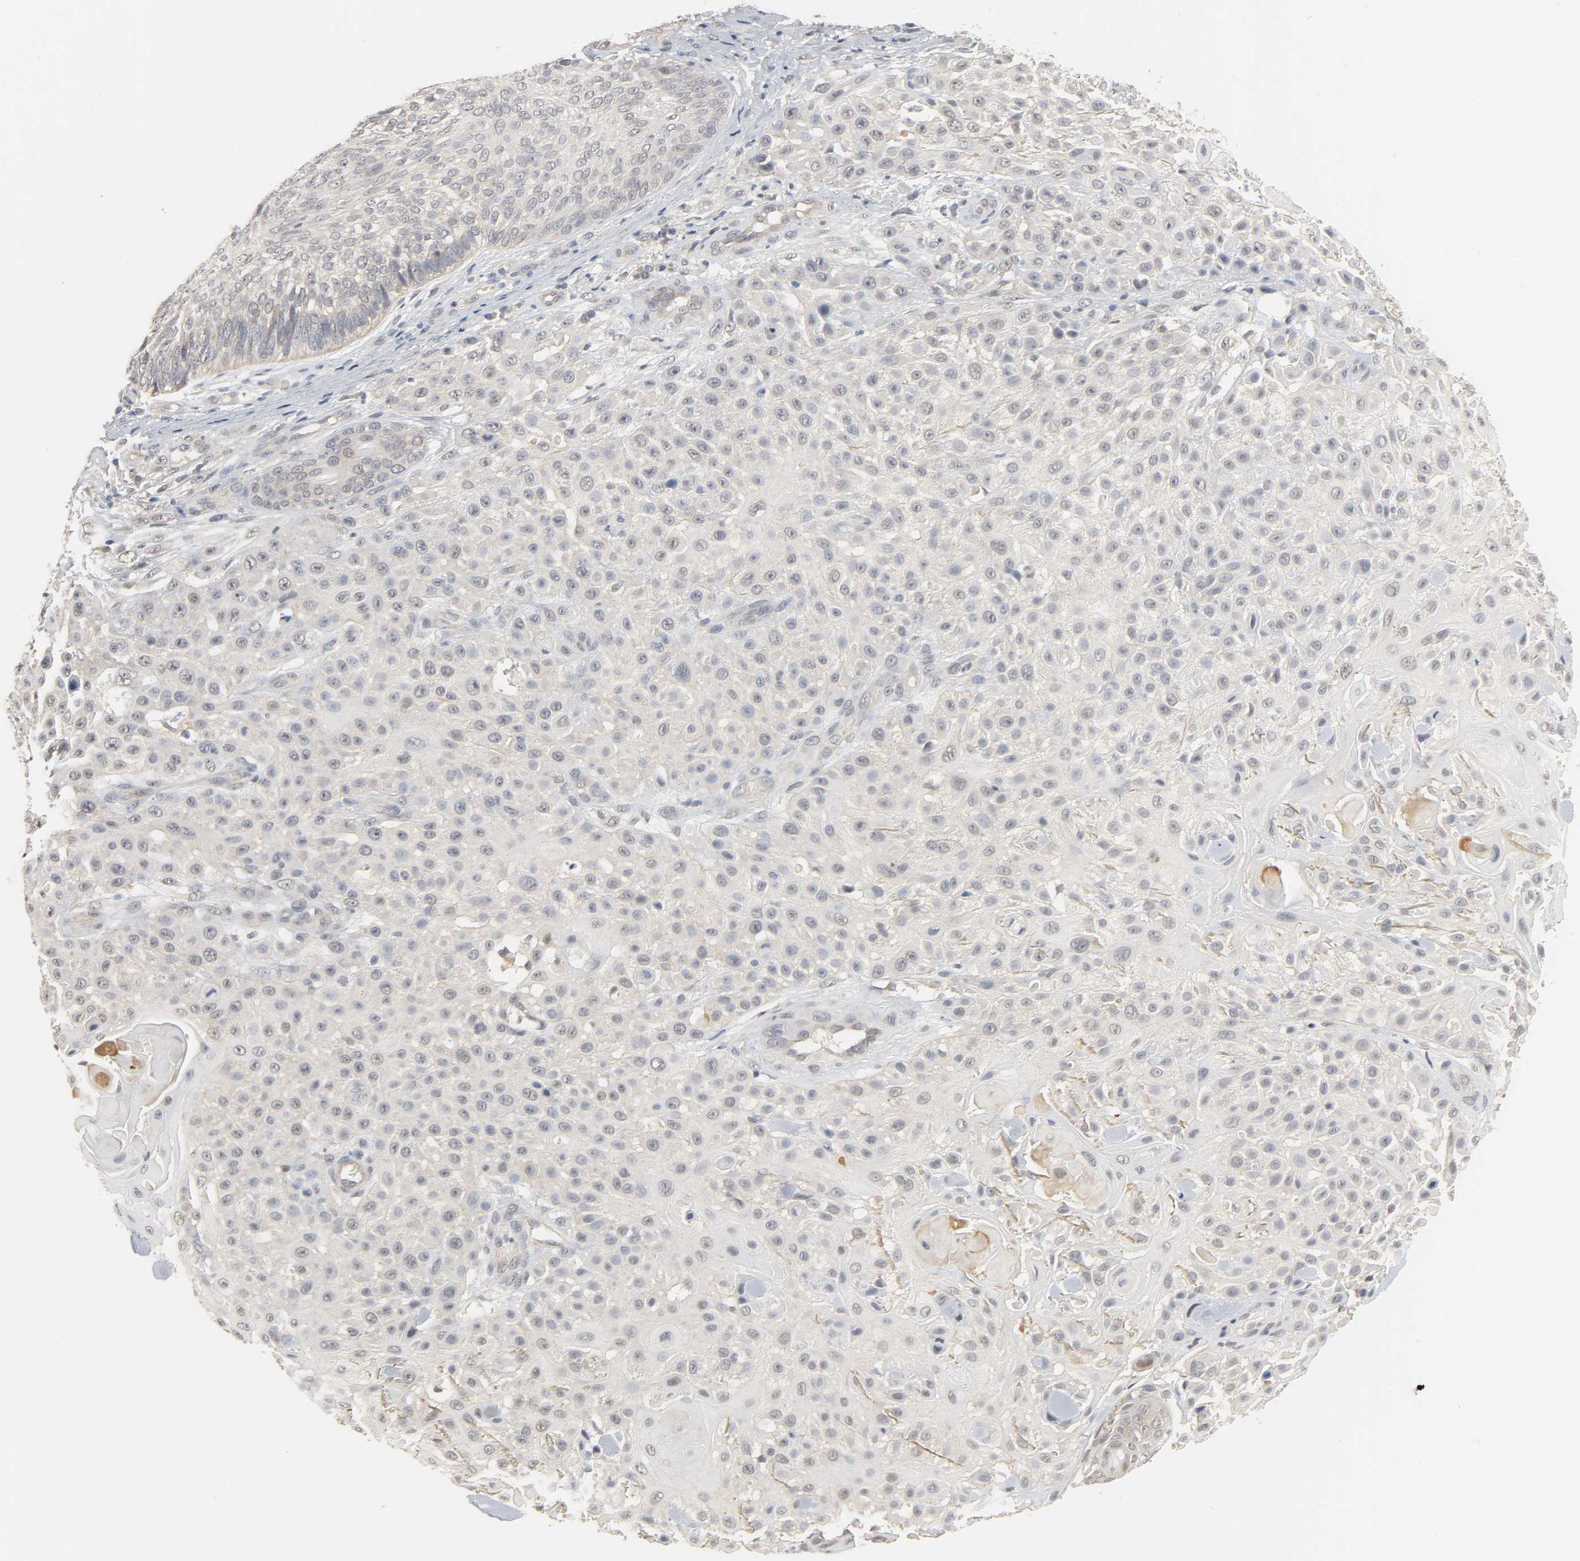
{"staining": {"intensity": "negative", "quantity": "none", "location": "none"}, "tissue": "skin cancer", "cell_type": "Tumor cells", "image_type": "cancer", "snomed": [{"axis": "morphology", "description": "Squamous cell carcinoma, NOS"}, {"axis": "topography", "description": "Skin"}], "caption": "An image of human skin cancer is negative for staining in tumor cells. Brightfield microscopy of immunohistochemistry stained with DAB (3,3'-diaminobenzidine) (brown) and hematoxylin (blue), captured at high magnification.", "gene": "ACSS2", "patient": {"sex": "female", "age": 42}}